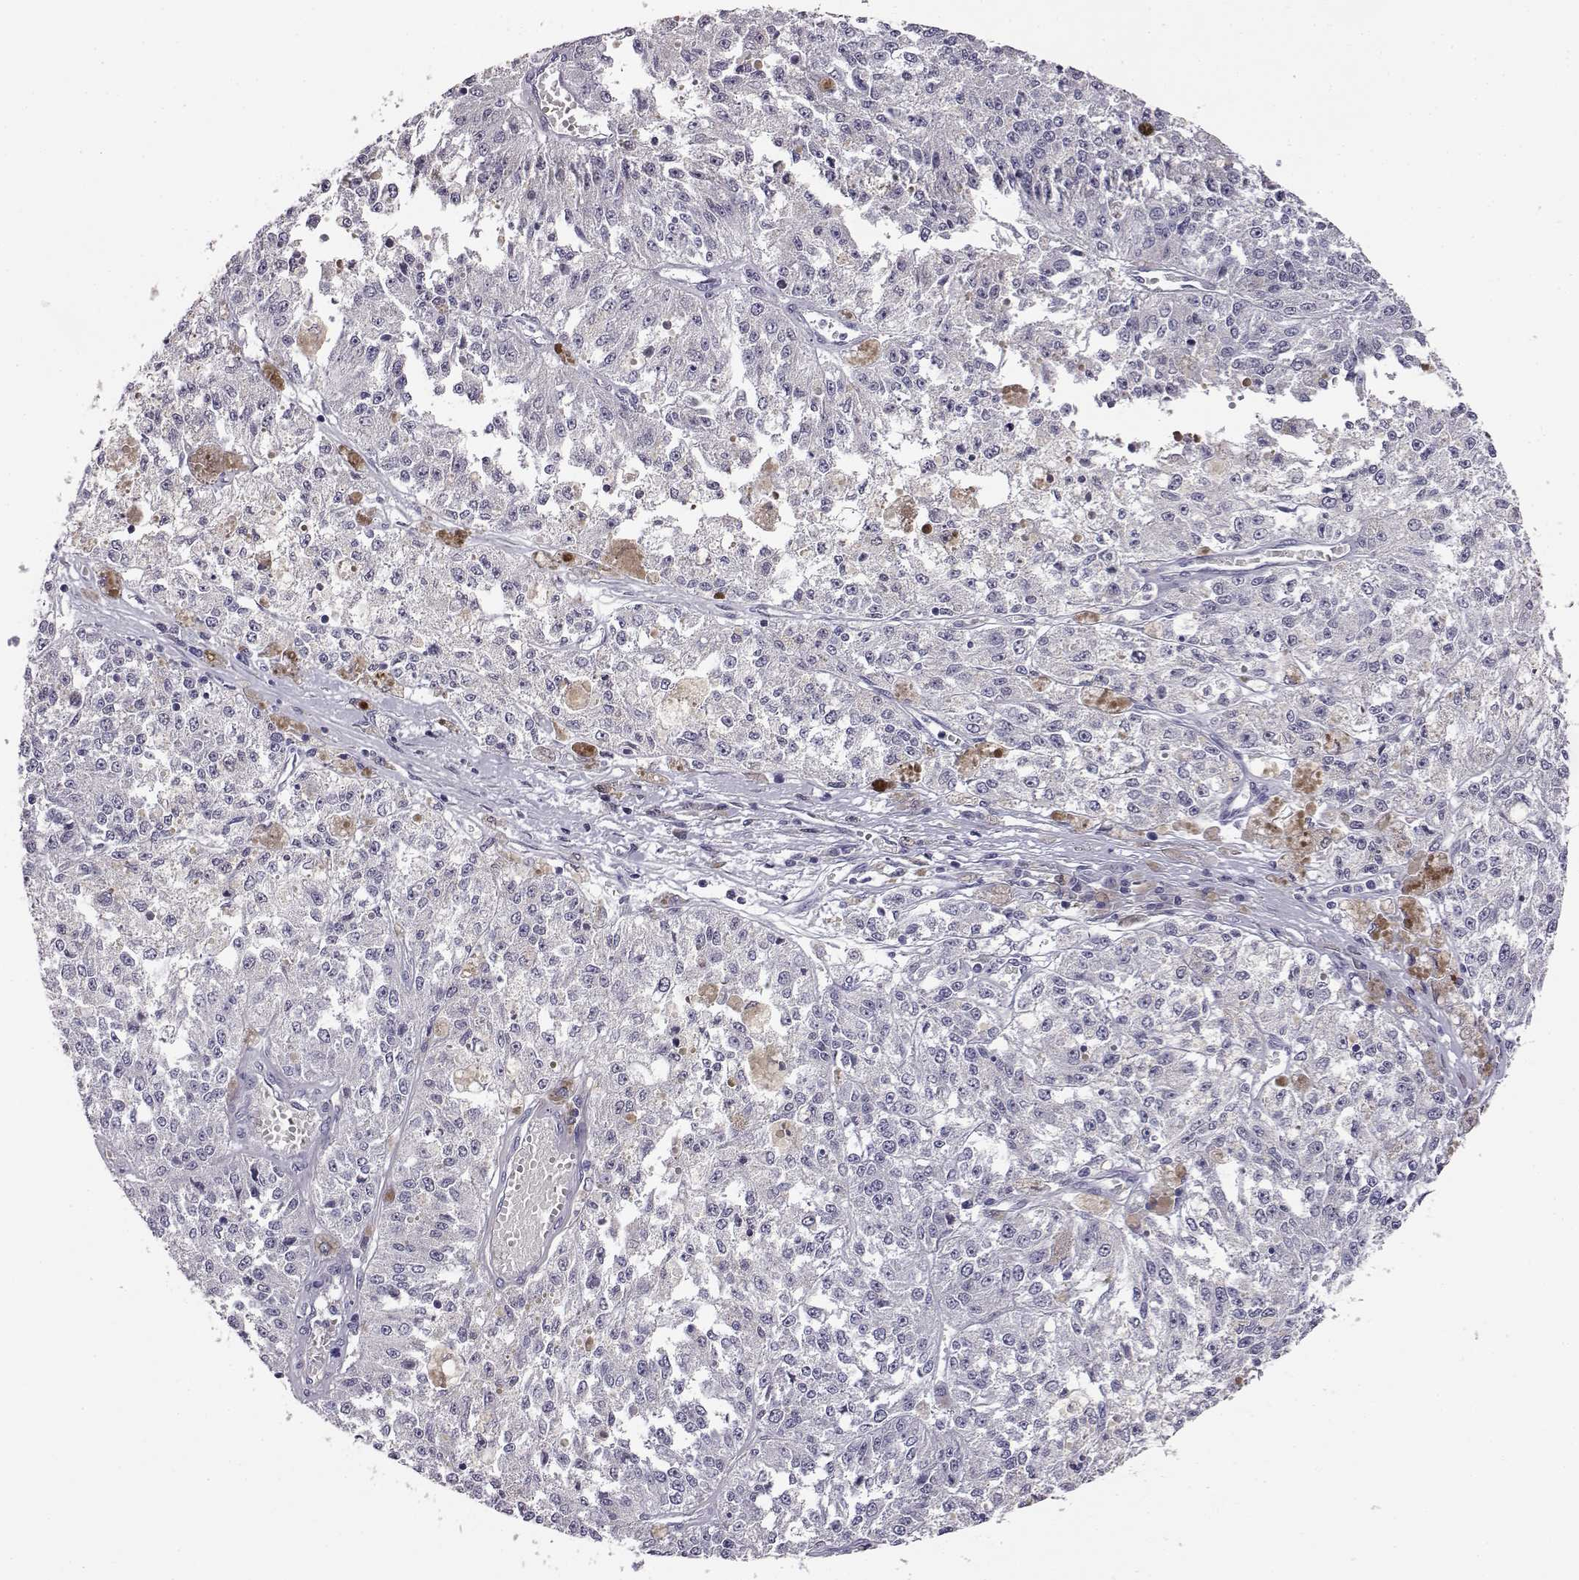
{"staining": {"intensity": "negative", "quantity": "none", "location": "none"}, "tissue": "melanoma", "cell_type": "Tumor cells", "image_type": "cancer", "snomed": [{"axis": "morphology", "description": "Malignant melanoma, Metastatic site"}, {"axis": "topography", "description": "Lymph node"}], "caption": "A micrograph of human malignant melanoma (metastatic site) is negative for staining in tumor cells. Brightfield microscopy of immunohistochemistry (IHC) stained with DAB (brown) and hematoxylin (blue), captured at high magnification.", "gene": "AKR1B1", "patient": {"sex": "female", "age": 64}}